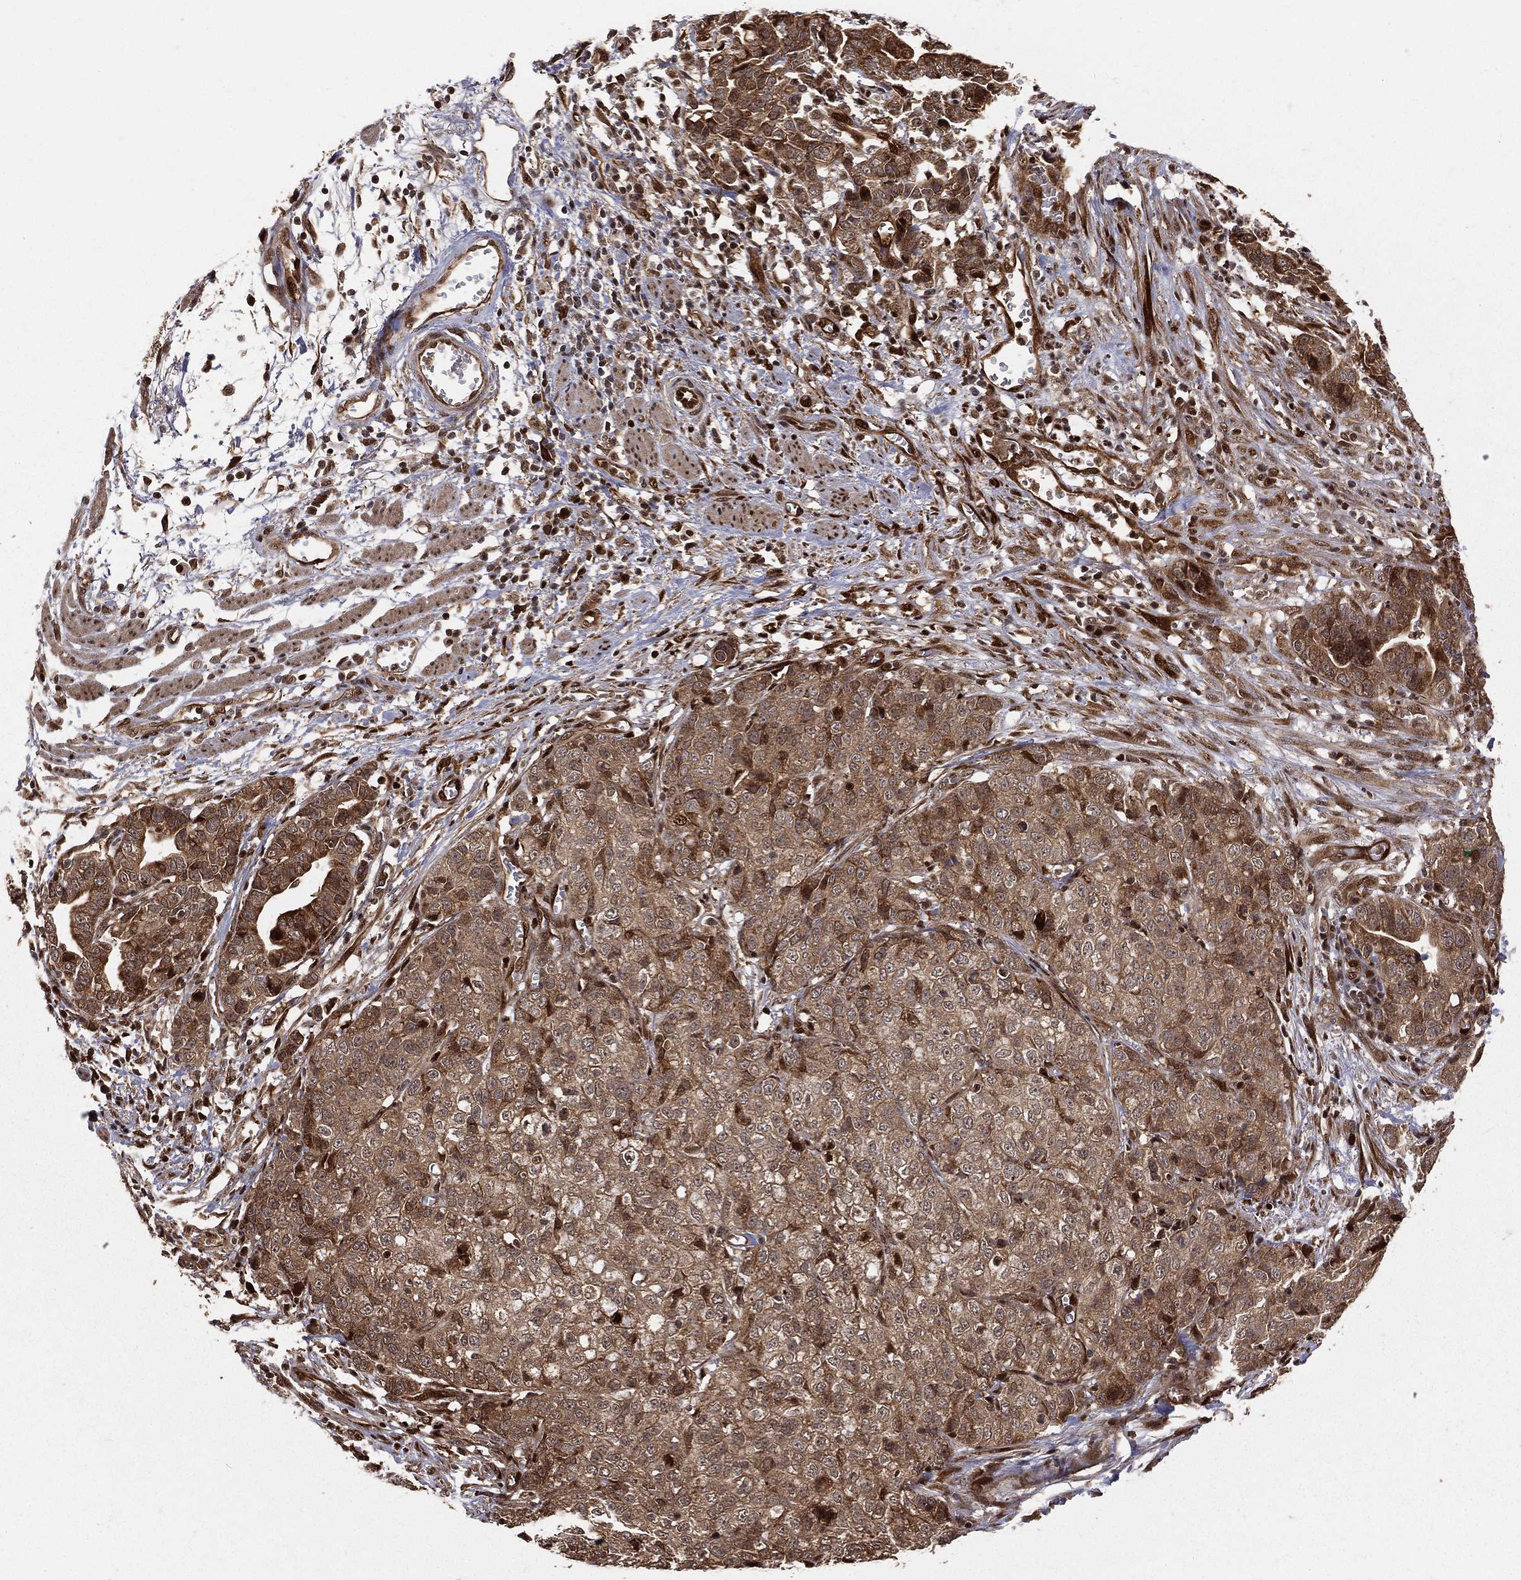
{"staining": {"intensity": "moderate", "quantity": "25%-75%", "location": "cytoplasmic/membranous,nuclear"}, "tissue": "stomach cancer", "cell_type": "Tumor cells", "image_type": "cancer", "snomed": [{"axis": "morphology", "description": "Adenocarcinoma, NOS"}, {"axis": "topography", "description": "Stomach, upper"}], "caption": "A brown stain highlights moderate cytoplasmic/membranous and nuclear positivity of a protein in human stomach cancer tumor cells. Nuclei are stained in blue.", "gene": "MAPK1", "patient": {"sex": "female", "age": 67}}